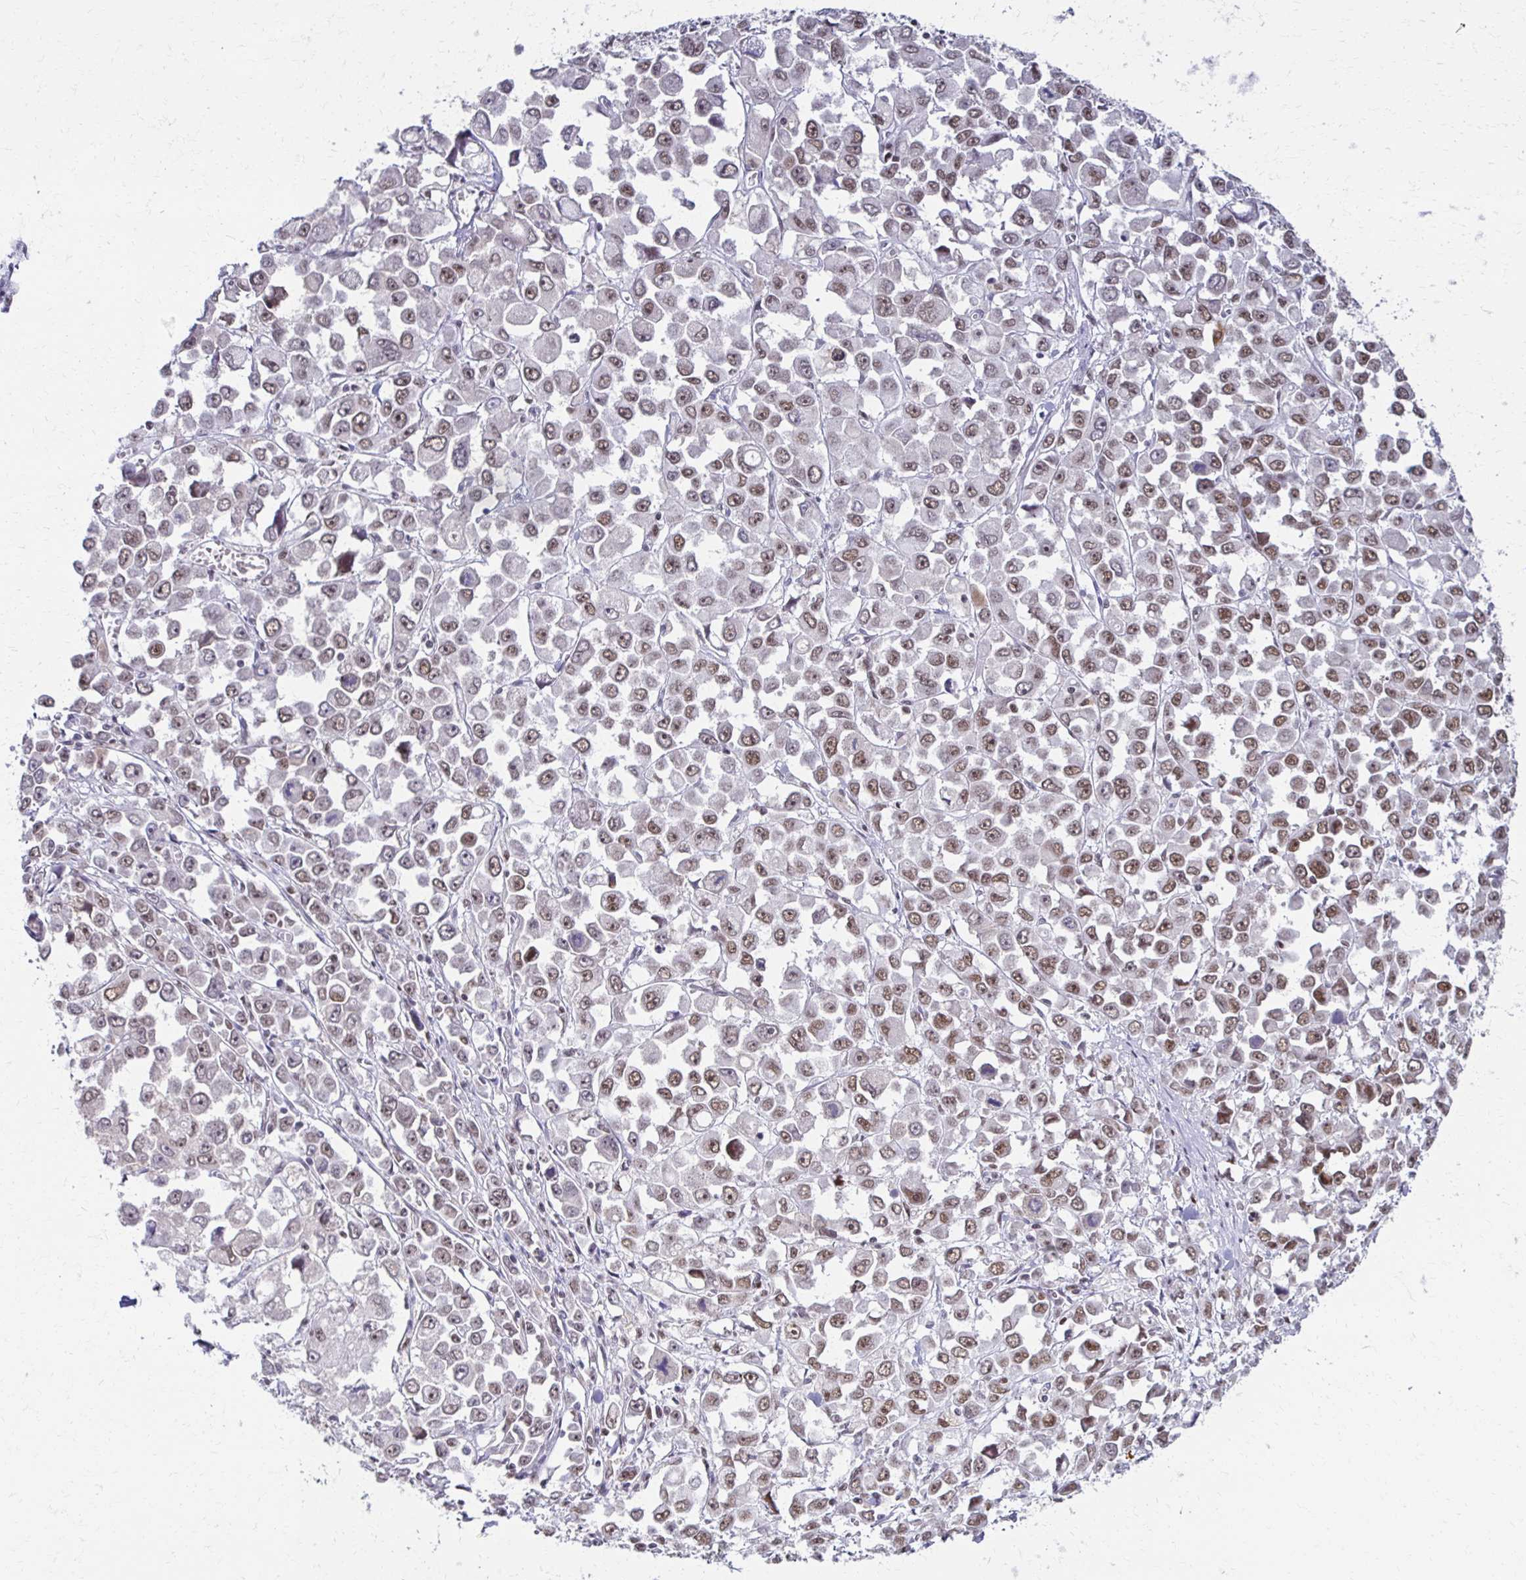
{"staining": {"intensity": "moderate", "quantity": "25%-75%", "location": "nuclear"}, "tissue": "stomach cancer", "cell_type": "Tumor cells", "image_type": "cancer", "snomed": [{"axis": "morphology", "description": "Adenocarcinoma, NOS"}, {"axis": "topography", "description": "Stomach, upper"}], "caption": "The histopathology image displays staining of adenocarcinoma (stomach), revealing moderate nuclear protein expression (brown color) within tumor cells. The staining is performed using DAB (3,3'-diaminobenzidine) brown chromogen to label protein expression. The nuclei are counter-stained blue using hematoxylin.", "gene": "IRF7", "patient": {"sex": "male", "age": 70}}